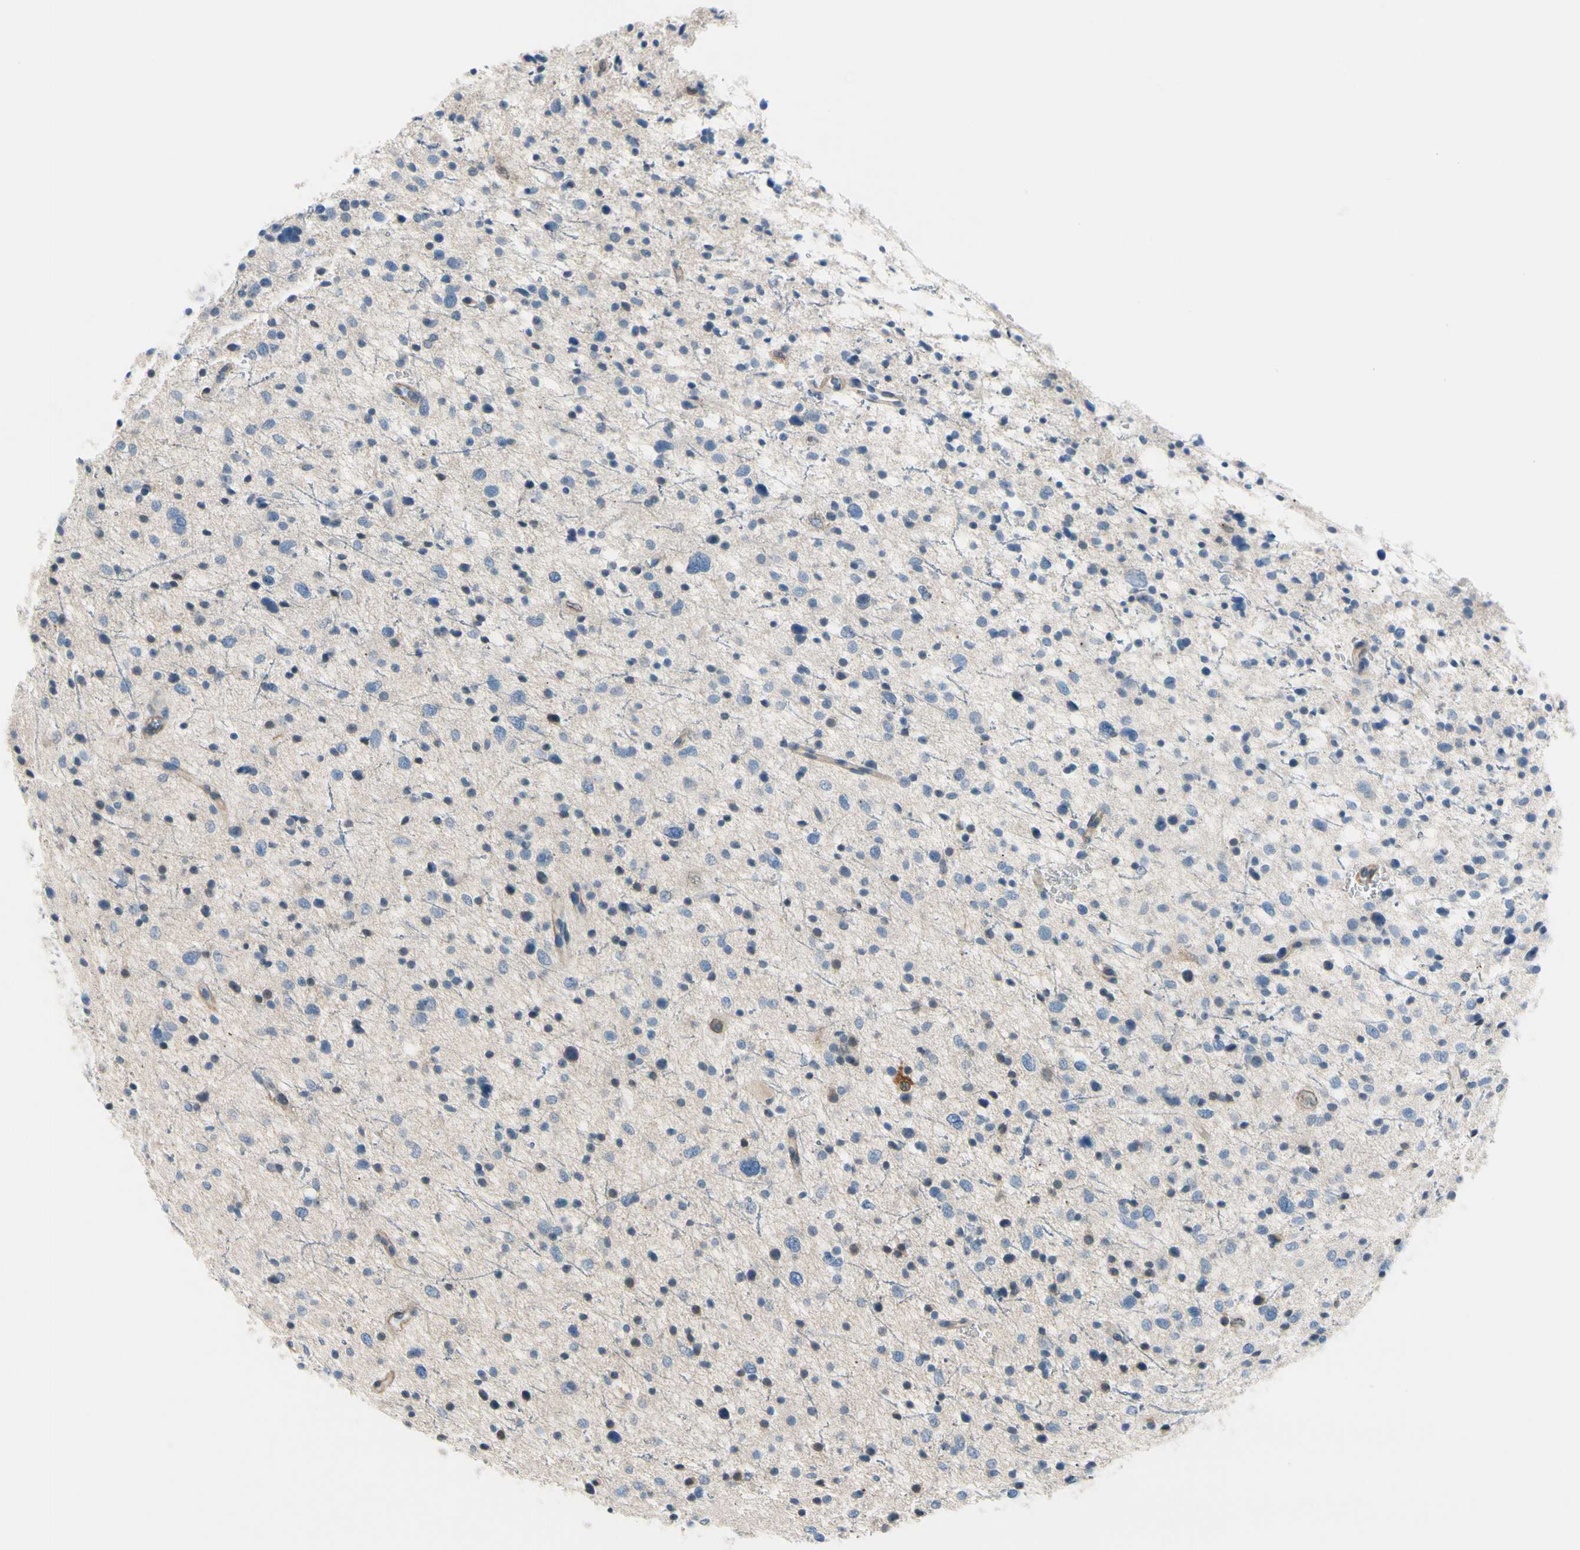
{"staining": {"intensity": "negative", "quantity": "none", "location": "none"}, "tissue": "glioma", "cell_type": "Tumor cells", "image_type": "cancer", "snomed": [{"axis": "morphology", "description": "Glioma, malignant, Low grade"}, {"axis": "topography", "description": "Brain"}], "caption": "Photomicrograph shows no significant protein staining in tumor cells of glioma.", "gene": "FCER2", "patient": {"sex": "female", "age": 37}}